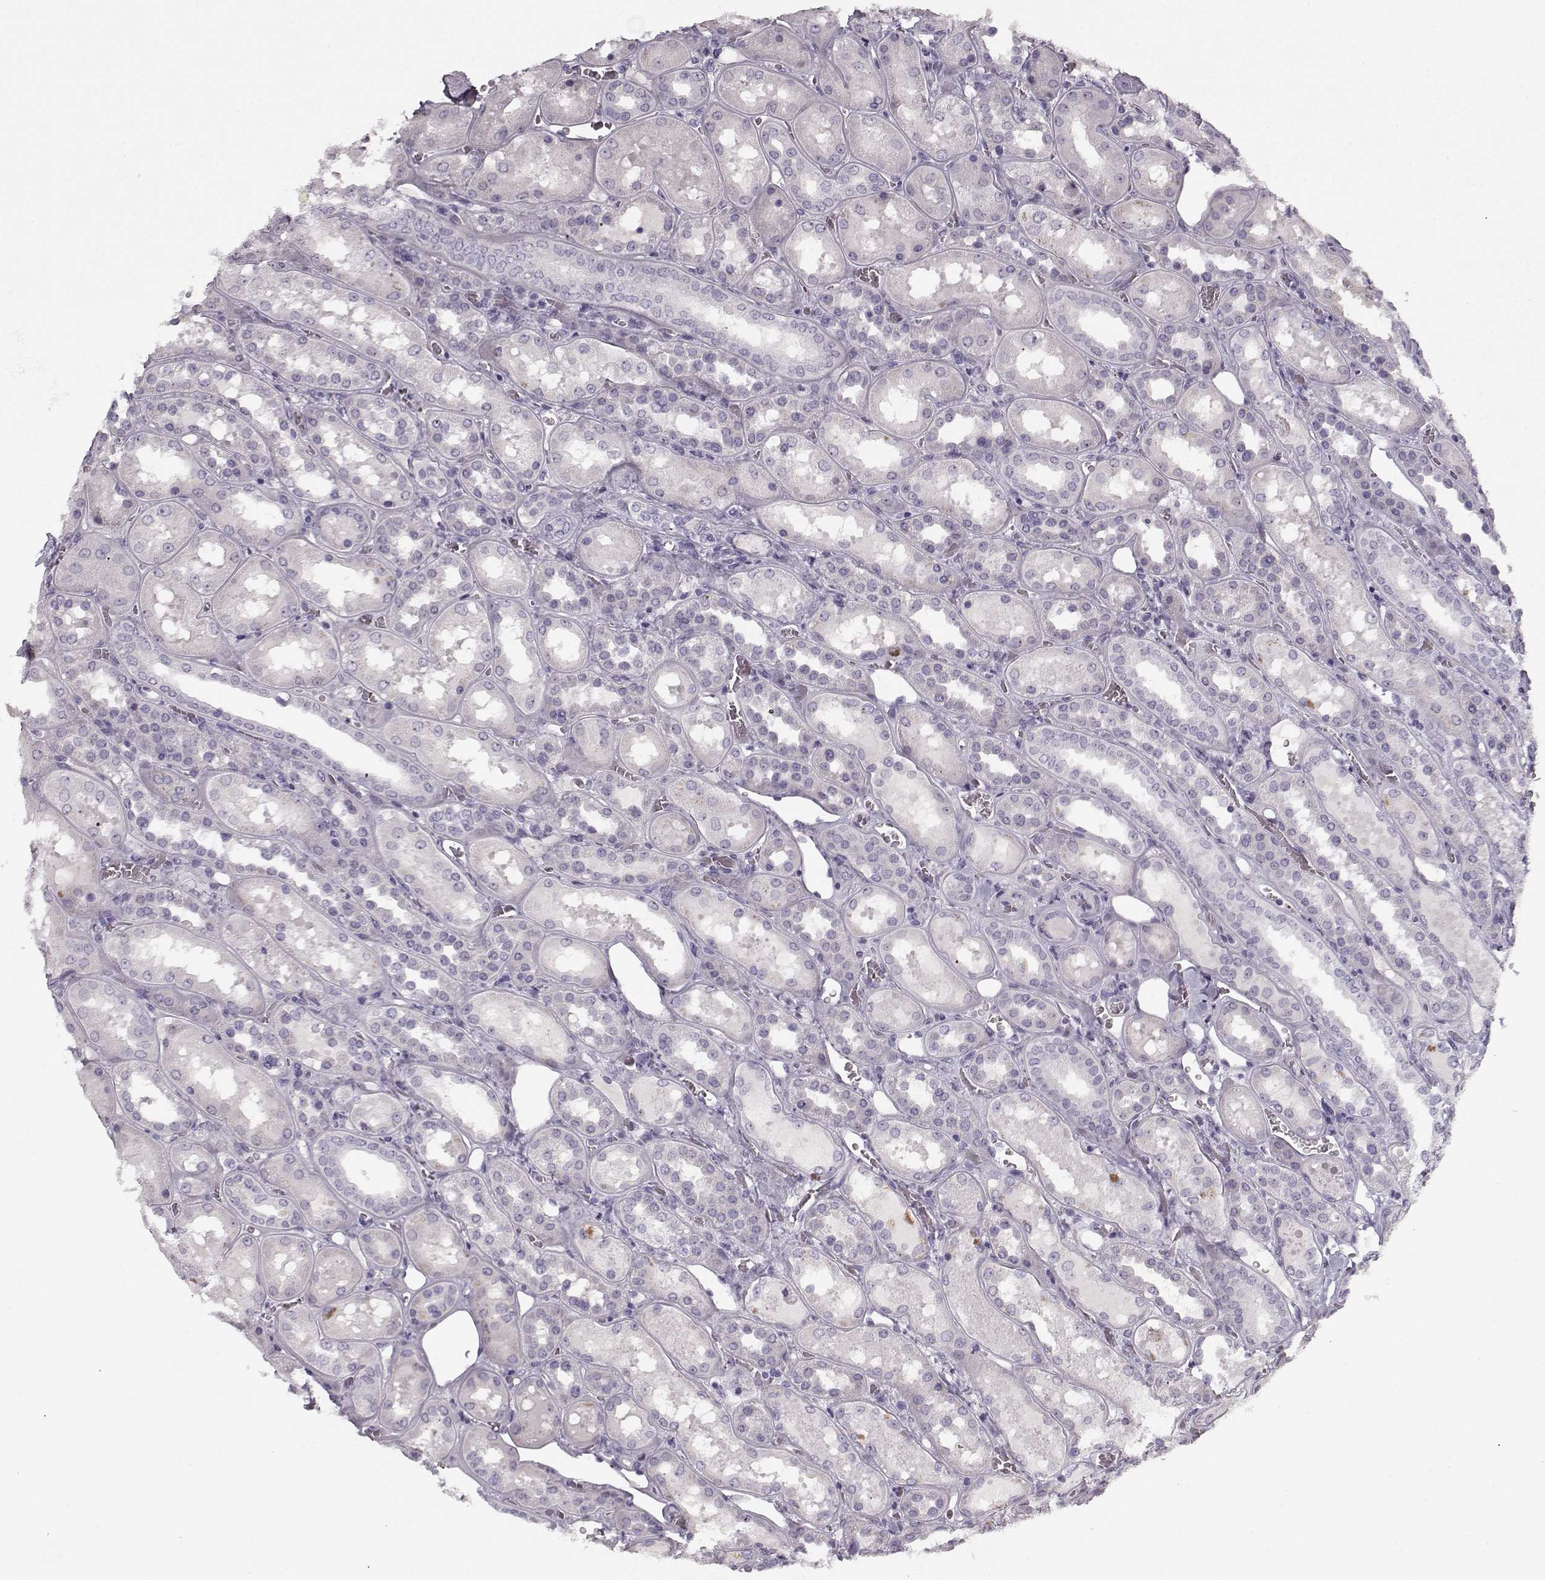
{"staining": {"intensity": "negative", "quantity": "none", "location": "none"}, "tissue": "kidney", "cell_type": "Cells in glomeruli", "image_type": "normal", "snomed": [{"axis": "morphology", "description": "Normal tissue, NOS"}, {"axis": "topography", "description": "Kidney"}], "caption": "DAB immunohistochemical staining of unremarkable human kidney displays no significant staining in cells in glomeruli.", "gene": "PNMT", "patient": {"sex": "male", "age": 73}}